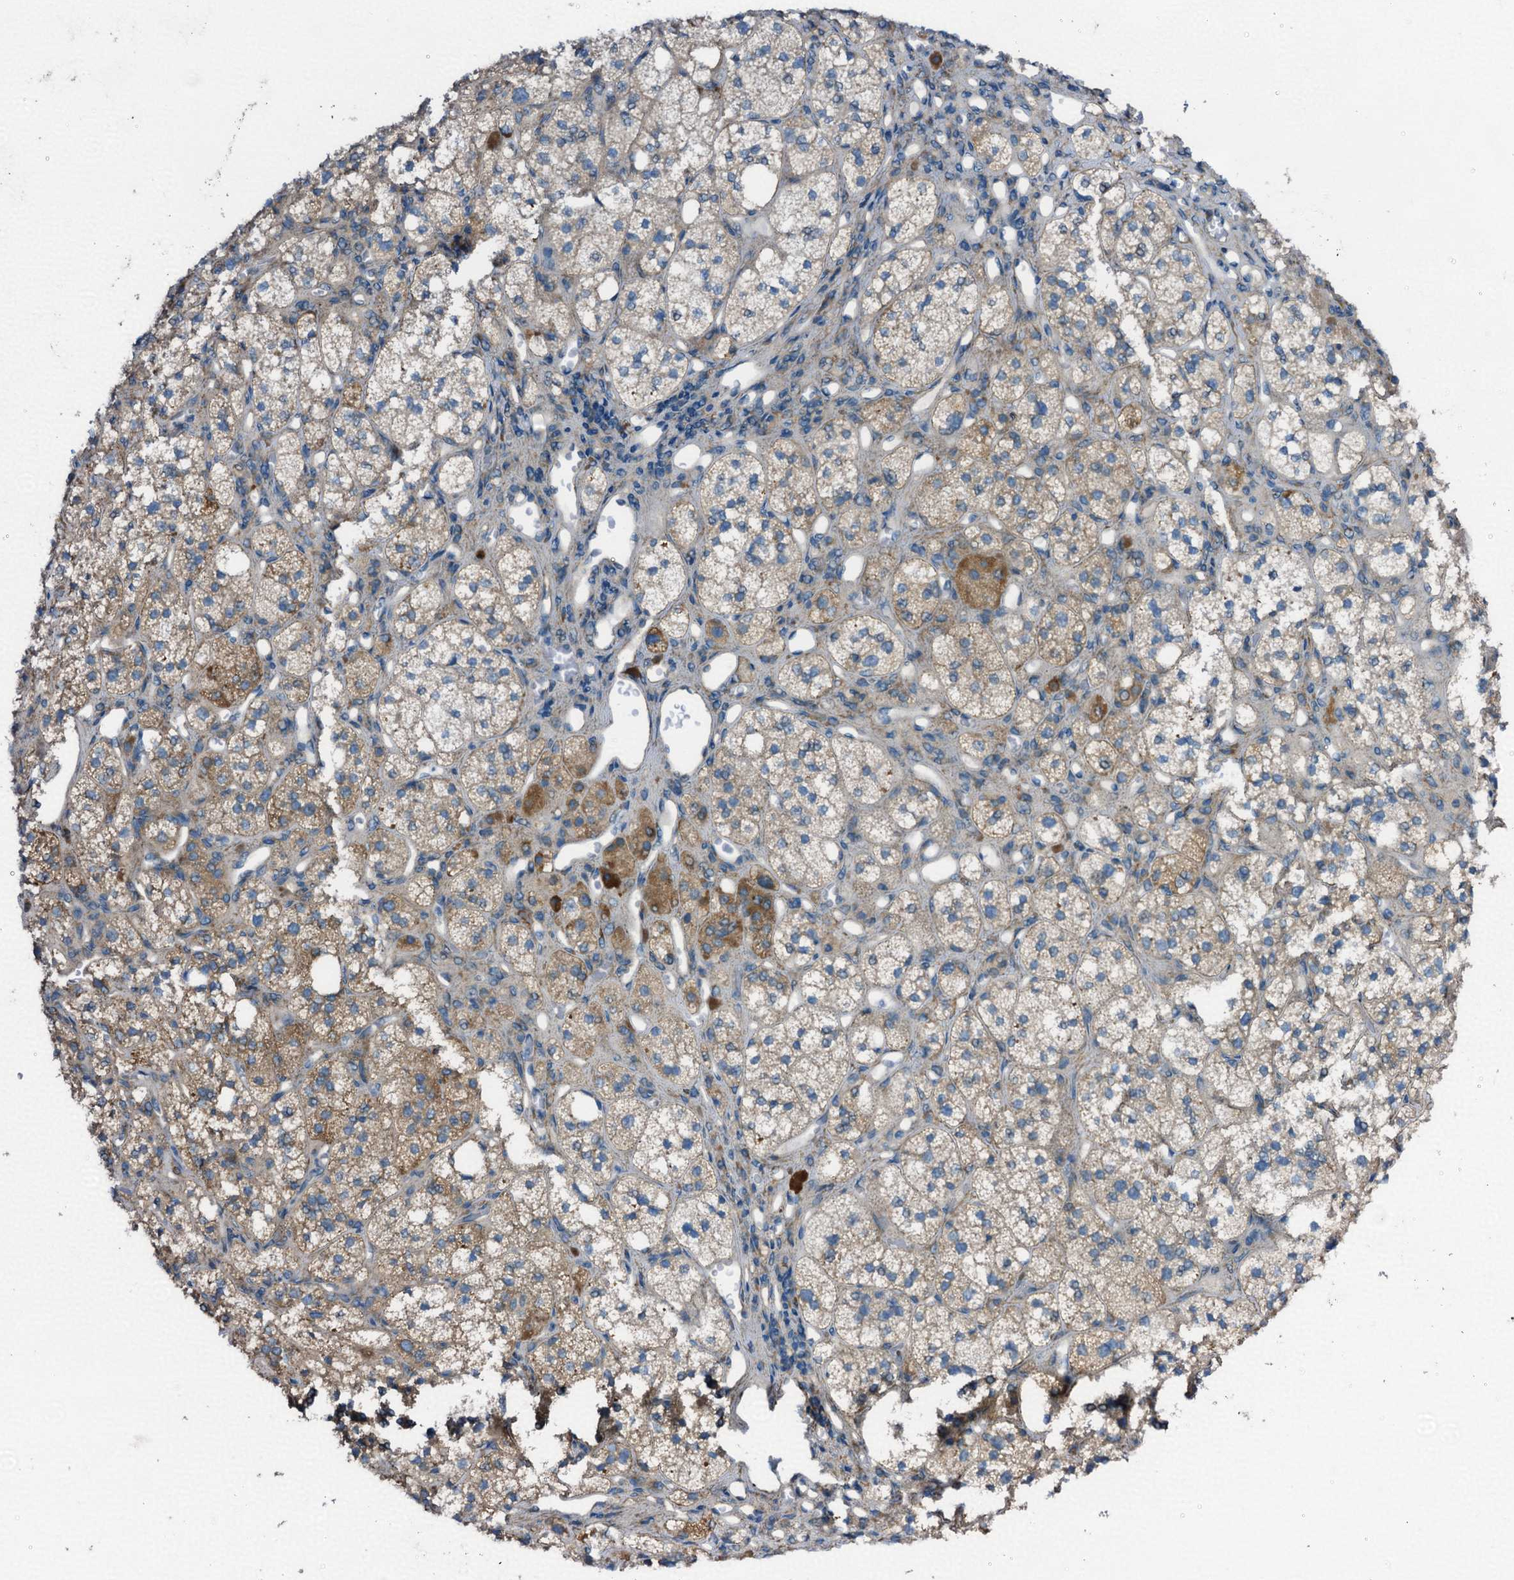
{"staining": {"intensity": "moderate", "quantity": "25%-75%", "location": "cytoplasmic/membranous"}, "tissue": "adrenal gland", "cell_type": "Glandular cells", "image_type": "normal", "snomed": [{"axis": "morphology", "description": "Normal tissue, NOS"}, {"axis": "topography", "description": "Adrenal gland"}], "caption": "Adrenal gland stained with DAB immunohistochemistry (IHC) shows medium levels of moderate cytoplasmic/membranous staining in approximately 25%-75% of glandular cells.", "gene": "STARD13", "patient": {"sex": "male", "age": 61}}